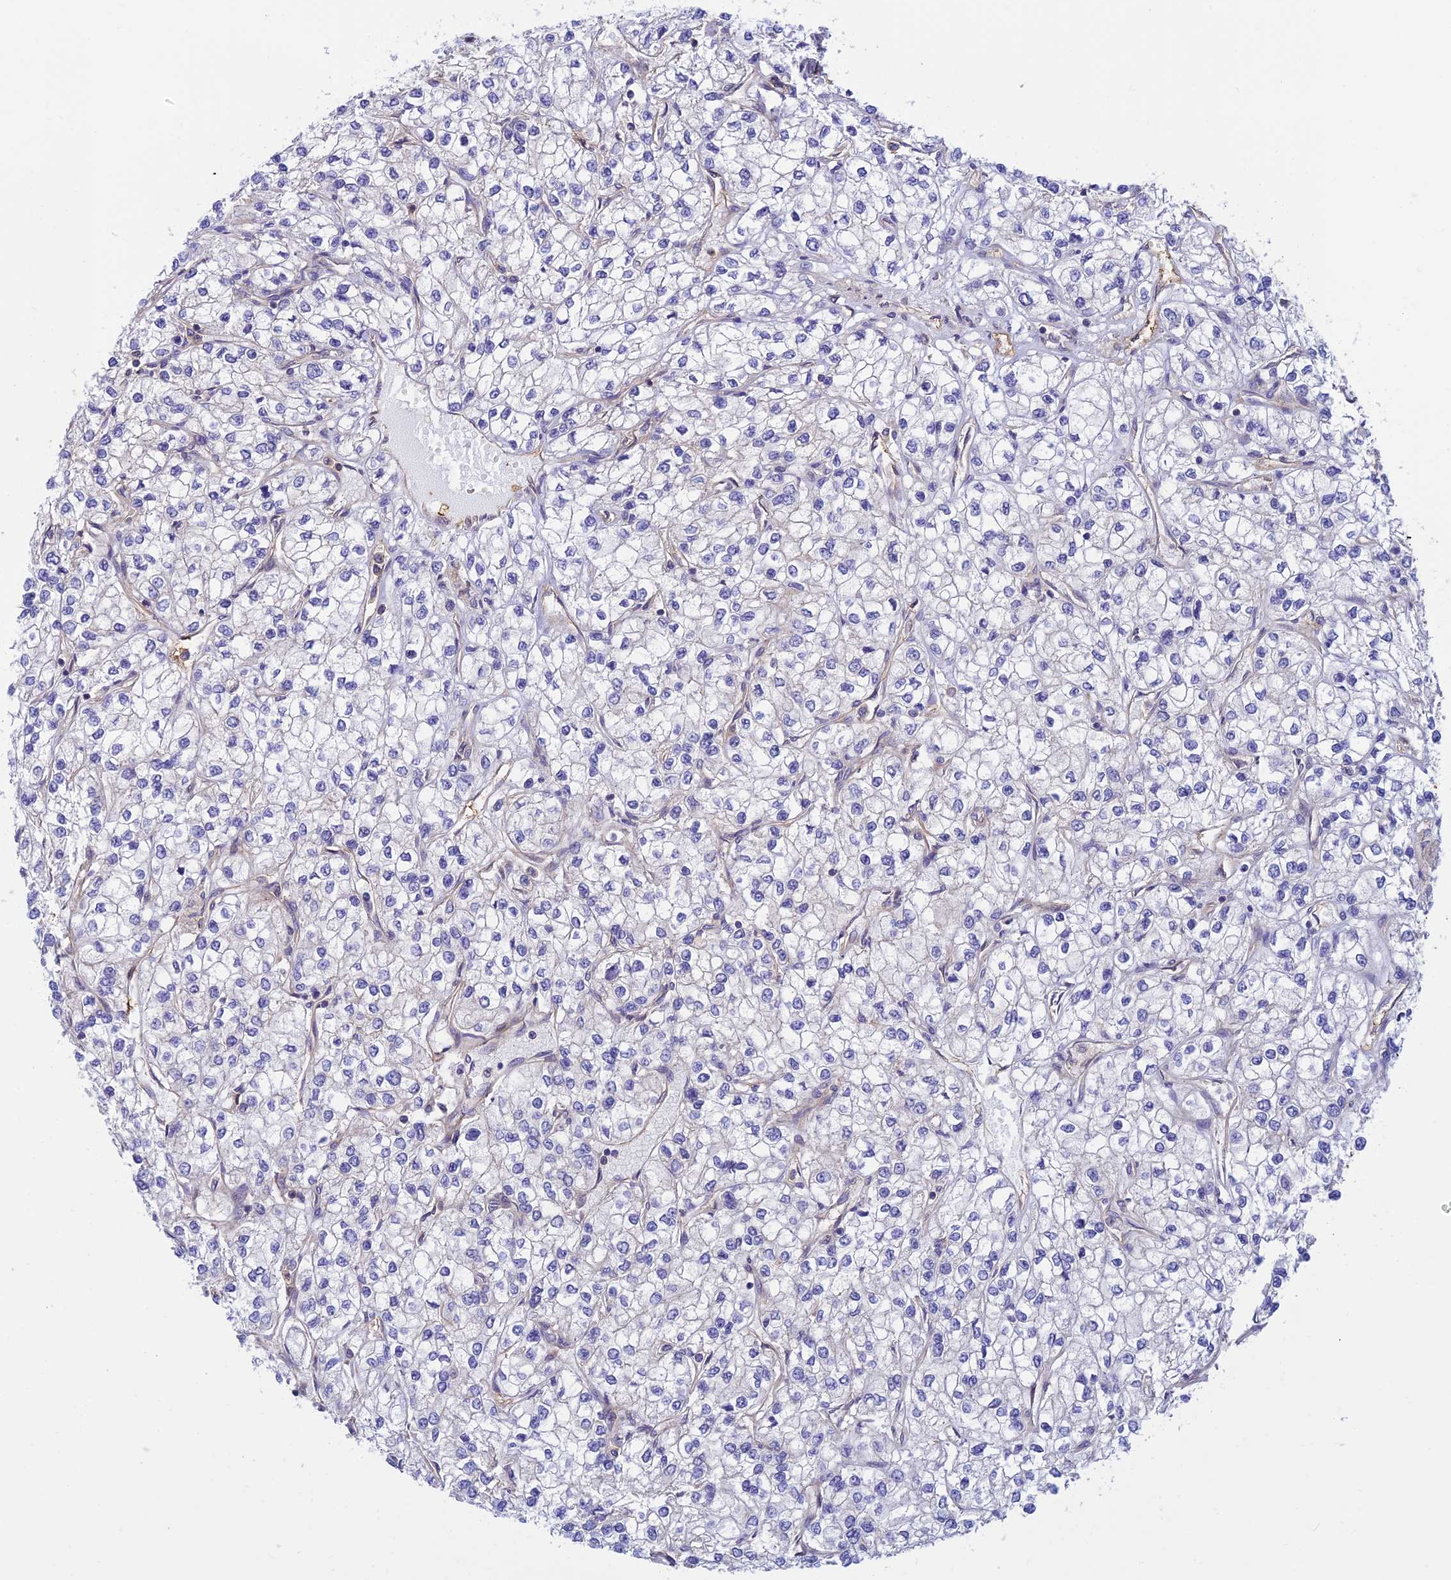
{"staining": {"intensity": "negative", "quantity": "none", "location": "none"}, "tissue": "renal cancer", "cell_type": "Tumor cells", "image_type": "cancer", "snomed": [{"axis": "morphology", "description": "Adenocarcinoma, NOS"}, {"axis": "topography", "description": "Kidney"}], "caption": "Immunohistochemistry (IHC) image of neoplastic tissue: human renal cancer stained with DAB shows no significant protein staining in tumor cells.", "gene": "PPP1R12C", "patient": {"sex": "male", "age": 80}}